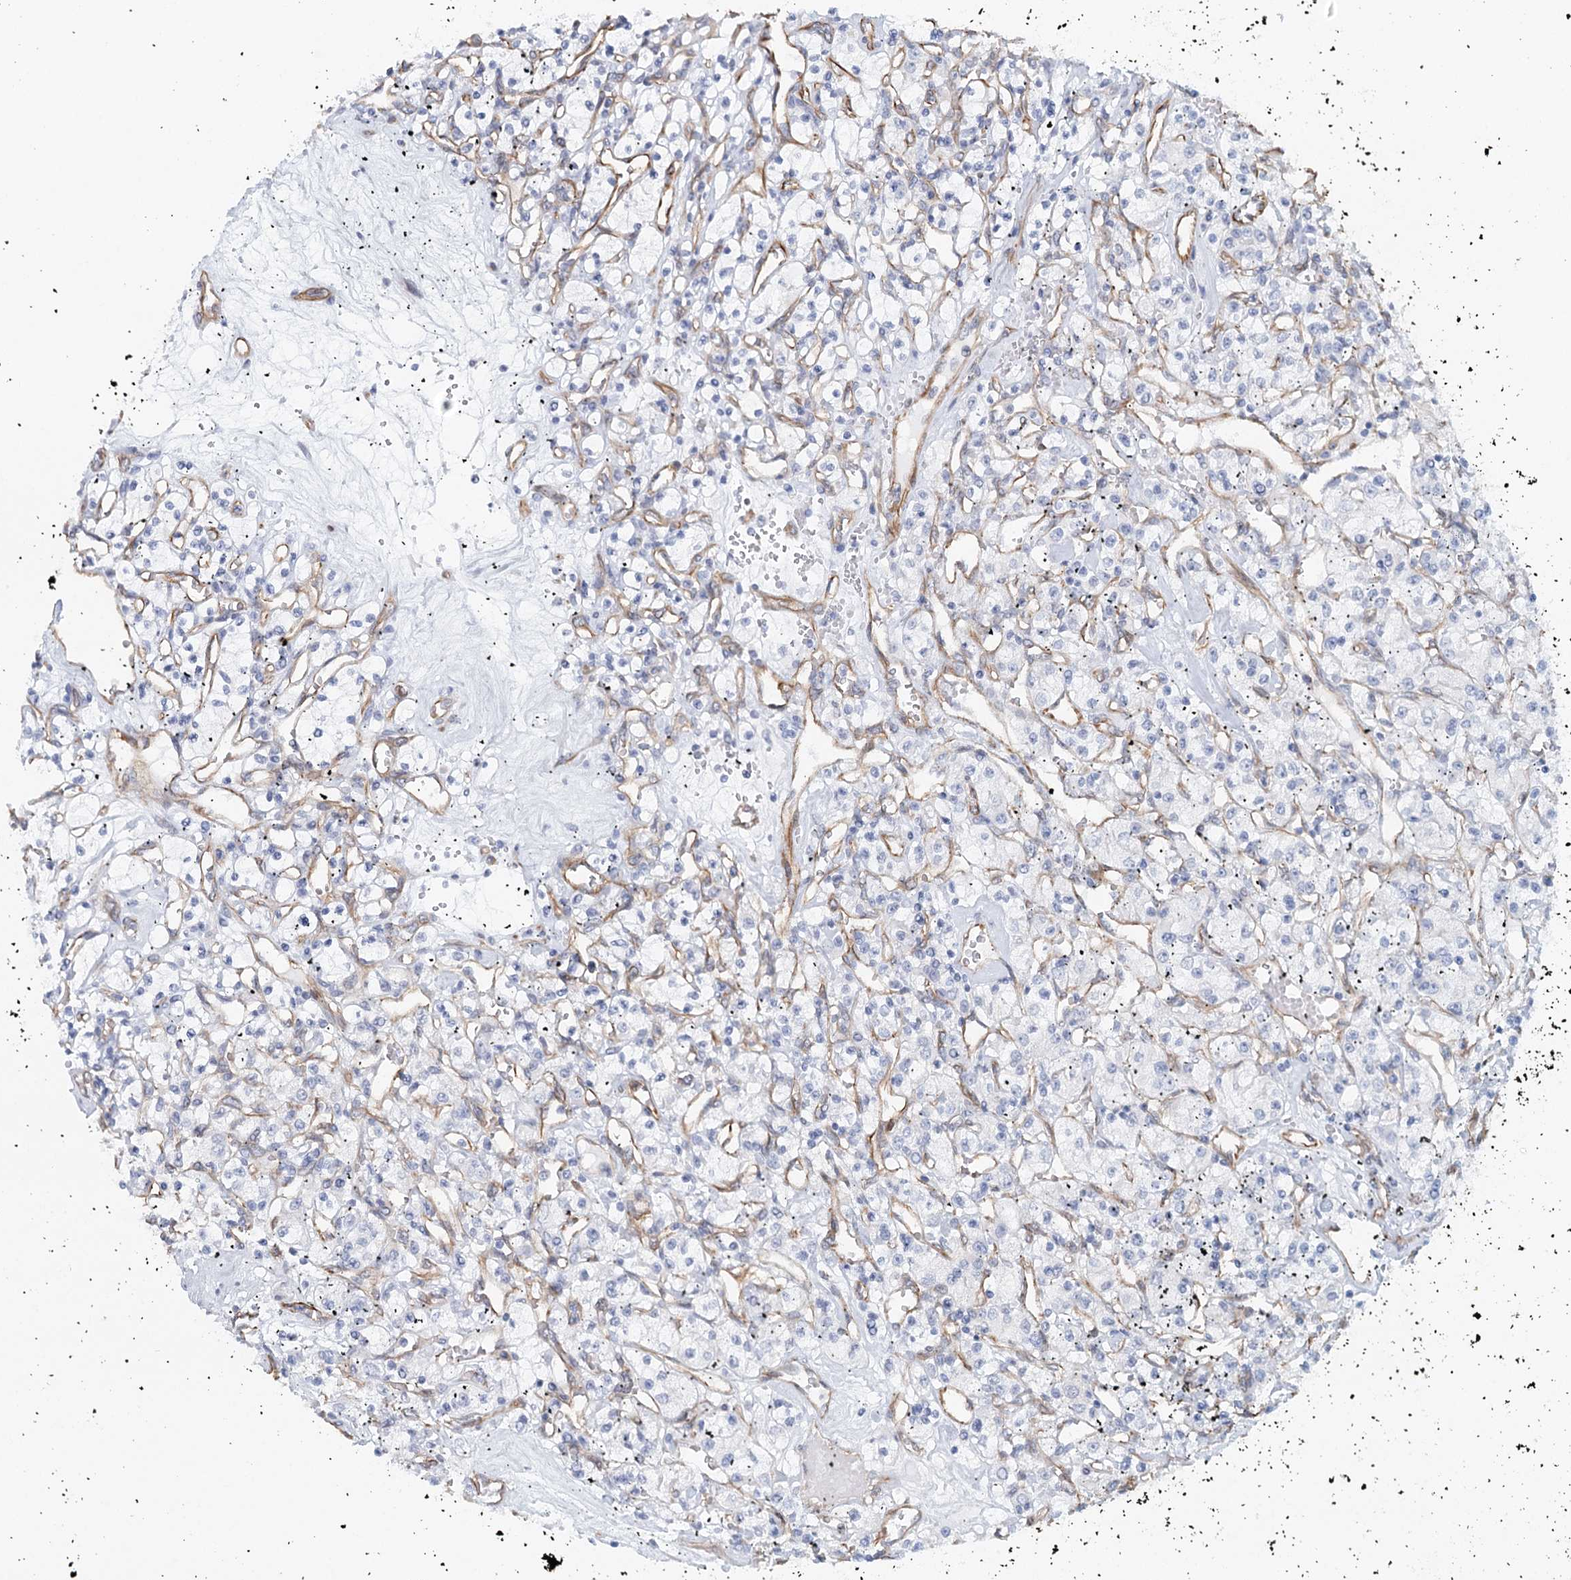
{"staining": {"intensity": "negative", "quantity": "none", "location": "none"}, "tissue": "renal cancer", "cell_type": "Tumor cells", "image_type": "cancer", "snomed": [{"axis": "morphology", "description": "Adenocarcinoma, NOS"}, {"axis": "topography", "description": "Kidney"}], "caption": "Human adenocarcinoma (renal) stained for a protein using immunohistochemistry reveals no positivity in tumor cells.", "gene": "SYNPO", "patient": {"sex": "female", "age": 59}}